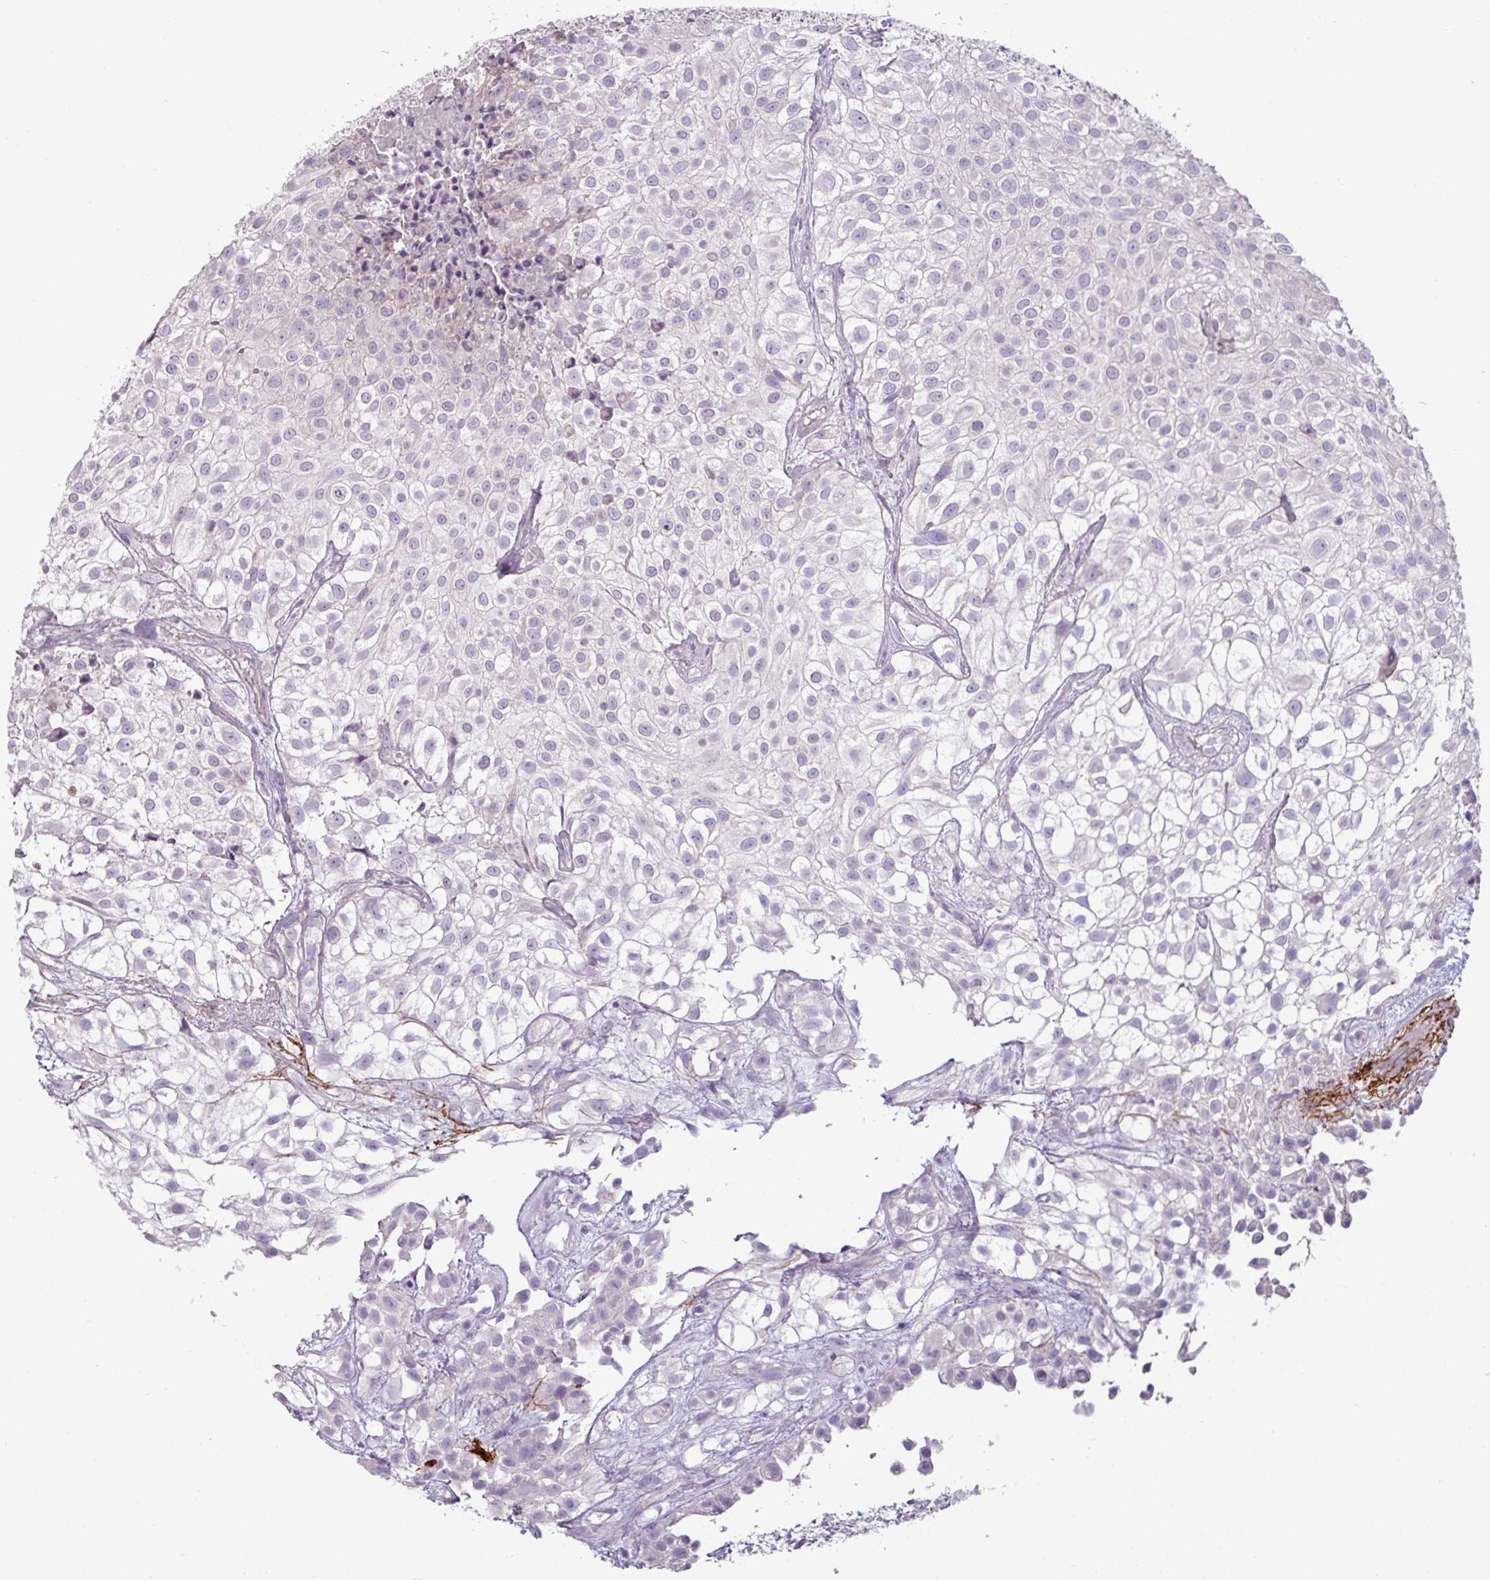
{"staining": {"intensity": "negative", "quantity": "none", "location": "none"}, "tissue": "urothelial cancer", "cell_type": "Tumor cells", "image_type": "cancer", "snomed": [{"axis": "morphology", "description": "Urothelial carcinoma, High grade"}, {"axis": "topography", "description": "Urinary bladder"}], "caption": "Immunohistochemical staining of urothelial cancer reveals no significant expression in tumor cells.", "gene": "MTMR14", "patient": {"sex": "male", "age": 56}}